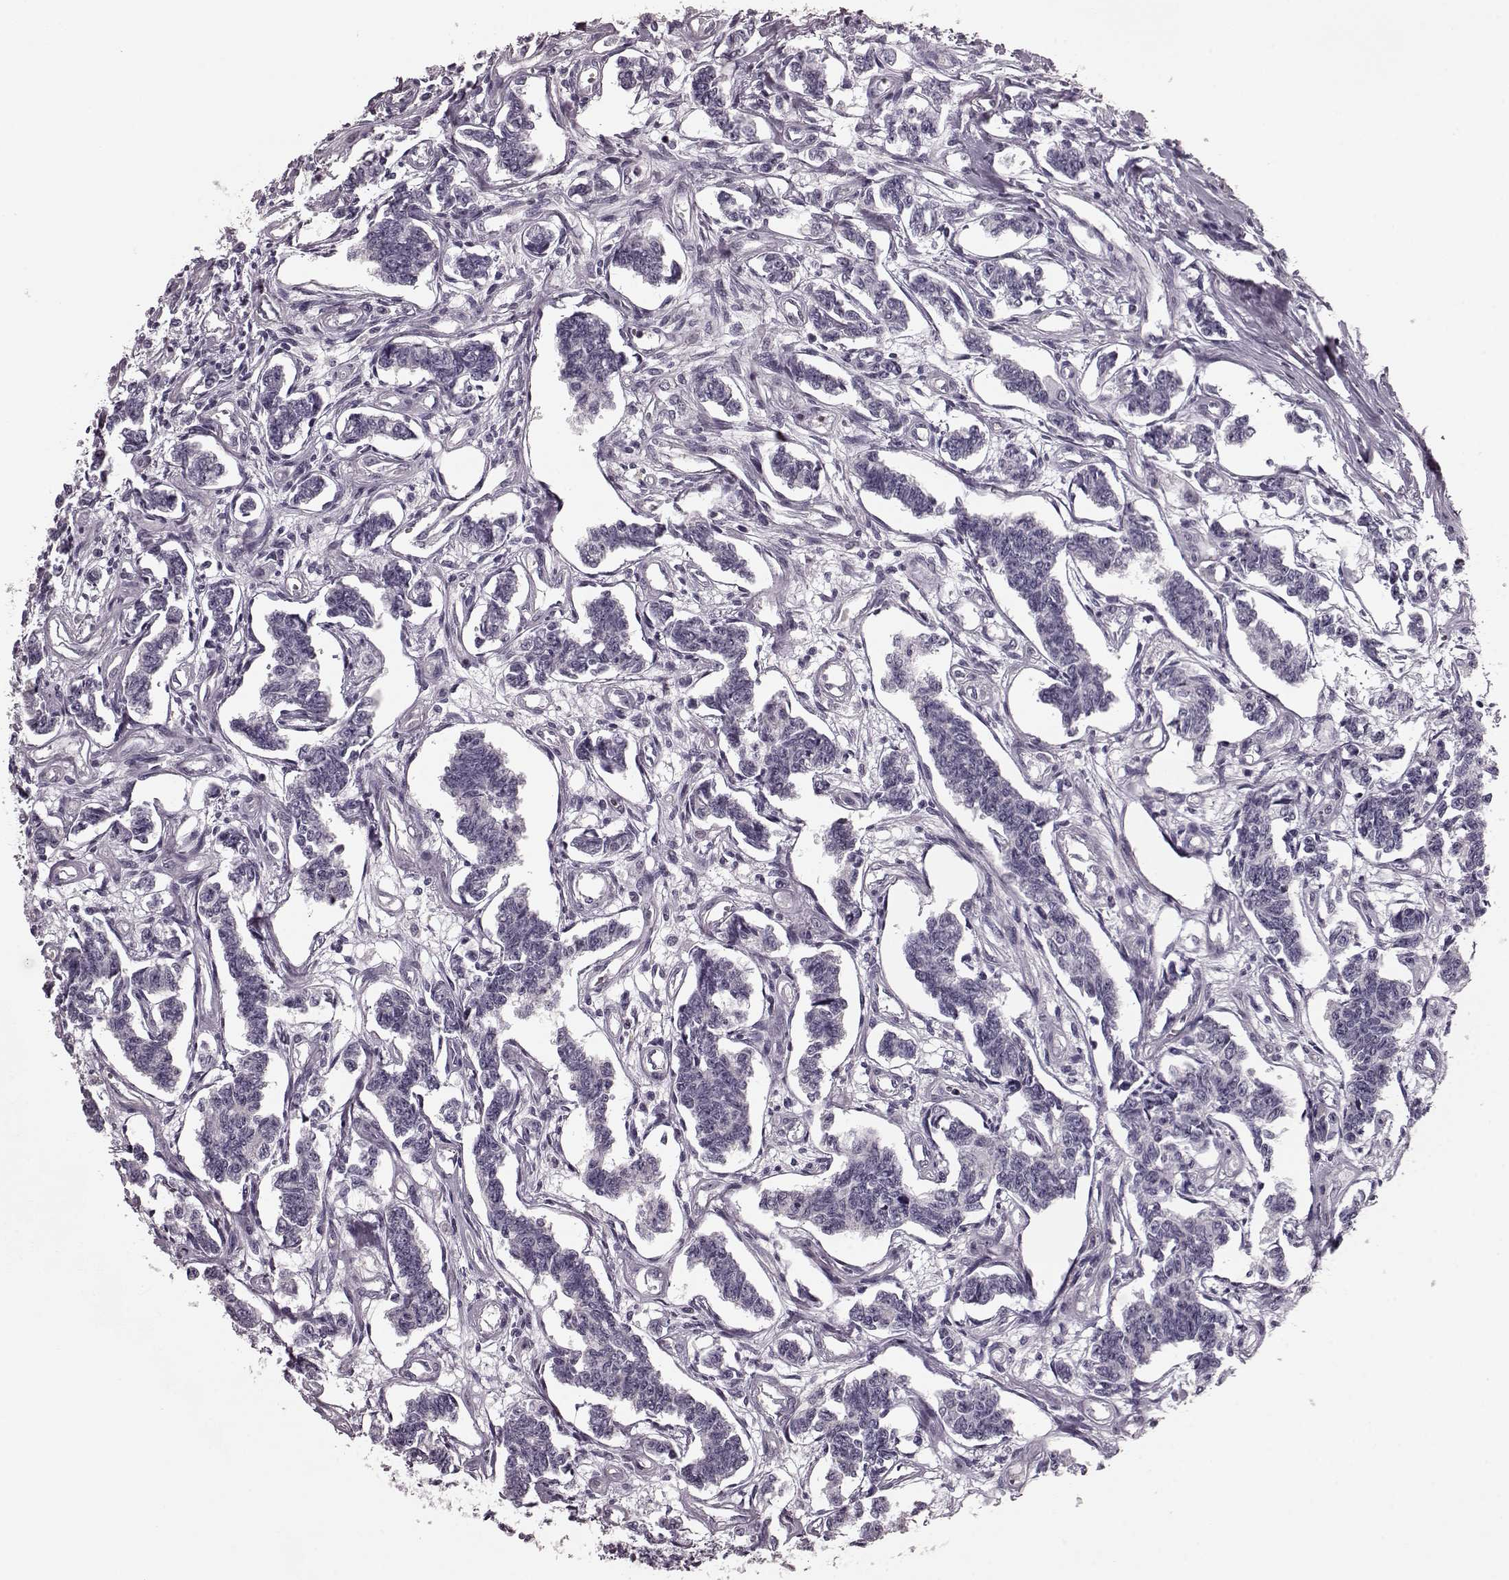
{"staining": {"intensity": "negative", "quantity": "none", "location": "none"}, "tissue": "carcinoid", "cell_type": "Tumor cells", "image_type": "cancer", "snomed": [{"axis": "morphology", "description": "Carcinoid, malignant, NOS"}, {"axis": "topography", "description": "Kidney"}], "caption": "Carcinoid stained for a protein using immunohistochemistry demonstrates no expression tumor cells.", "gene": "CST7", "patient": {"sex": "female", "age": 41}}